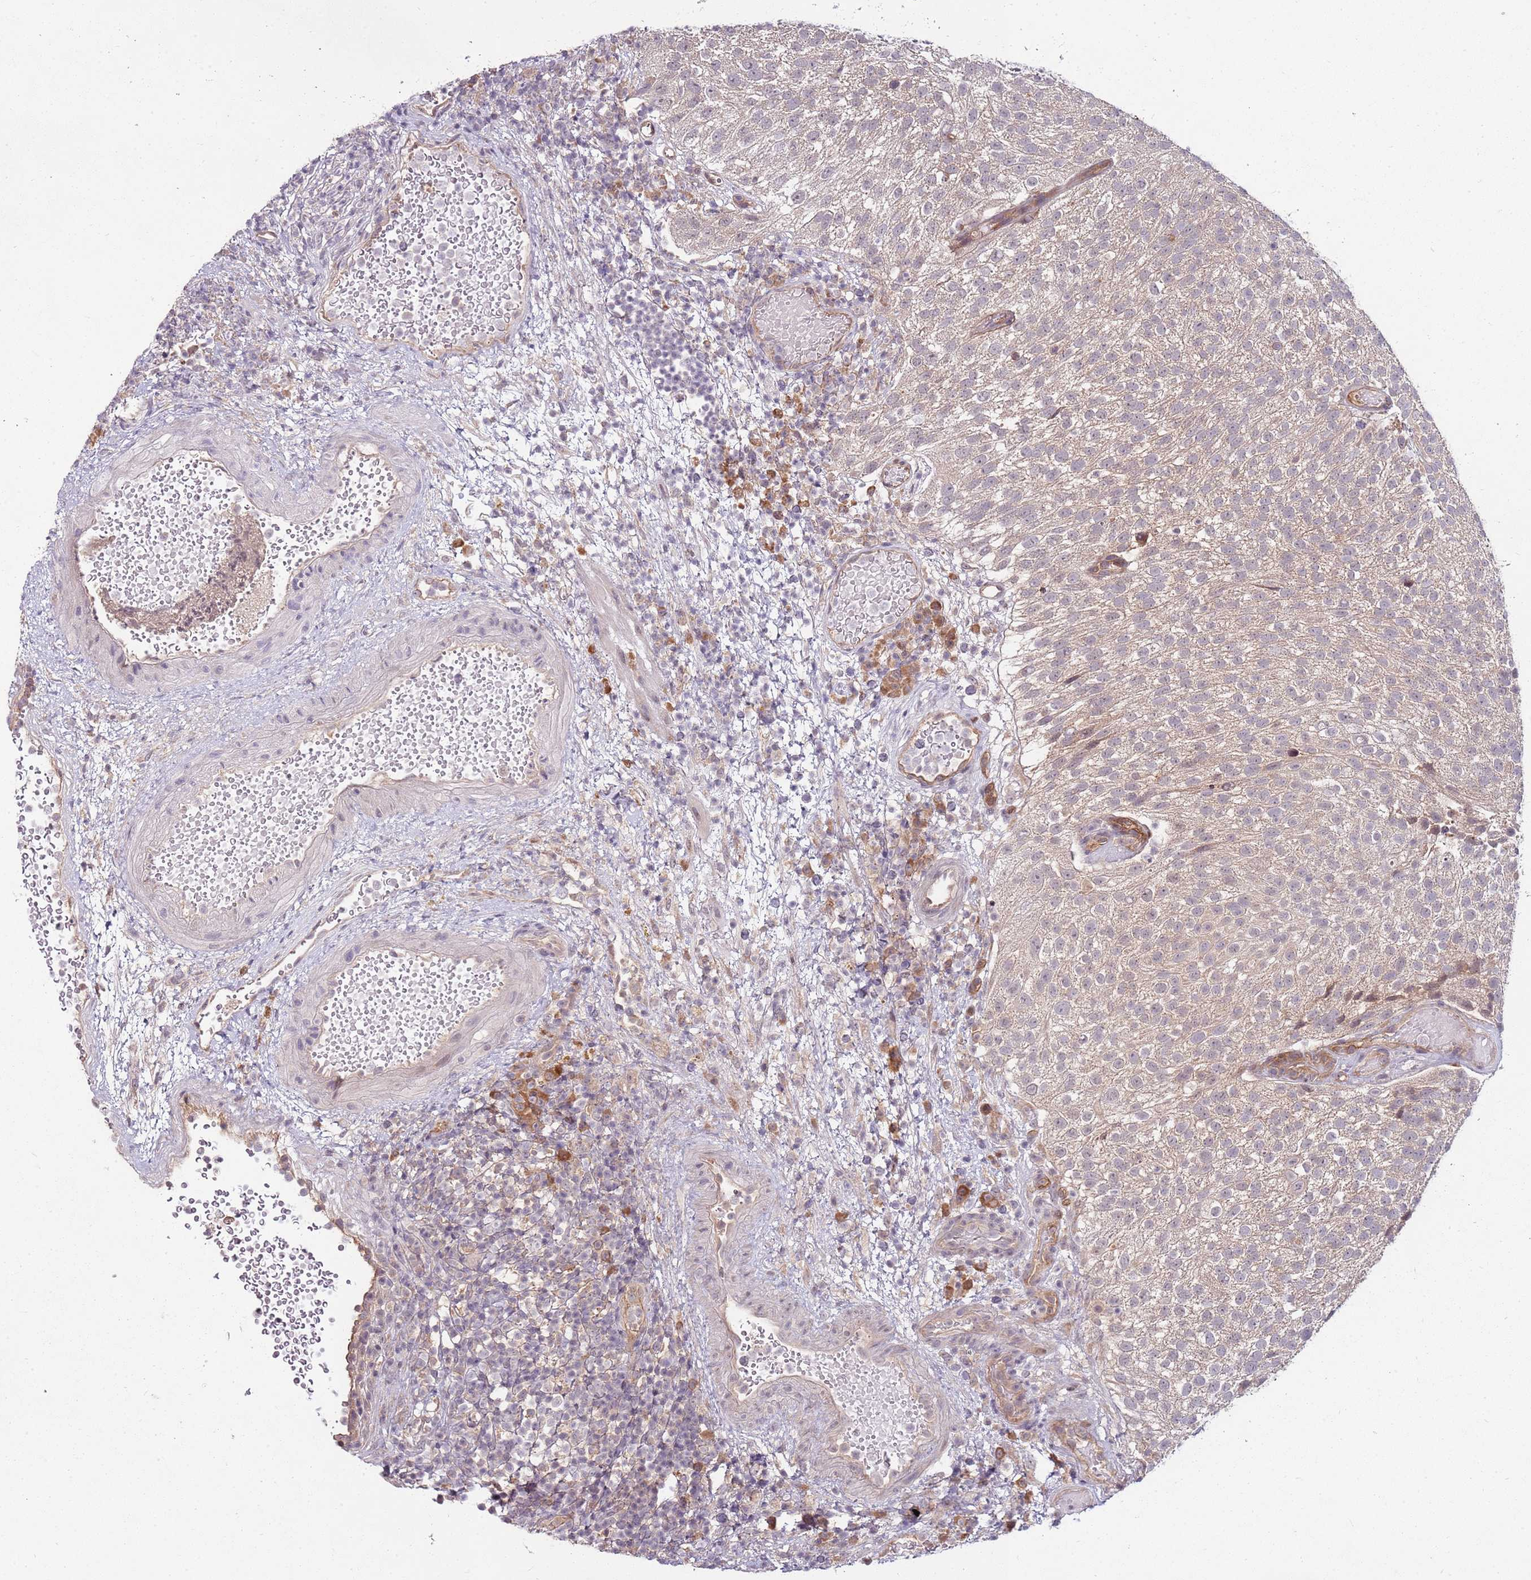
{"staining": {"intensity": "weak", "quantity": "25%-75%", "location": "cytoplasmic/membranous"}, "tissue": "urothelial cancer", "cell_type": "Tumor cells", "image_type": "cancer", "snomed": [{"axis": "morphology", "description": "Urothelial carcinoma, Low grade"}, {"axis": "topography", "description": "Urinary bladder"}], "caption": "Immunohistochemistry micrograph of neoplastic tissue: urothelial cancer stained using IHC shows low levels of weak protein expression localized specifically in the cytoplasmic/membranous of tumor cells, appearing as a cytoplasmic/membranous brown color.", "gene": "FBXL22", "patient": {"sex": "male", "age": 78}}